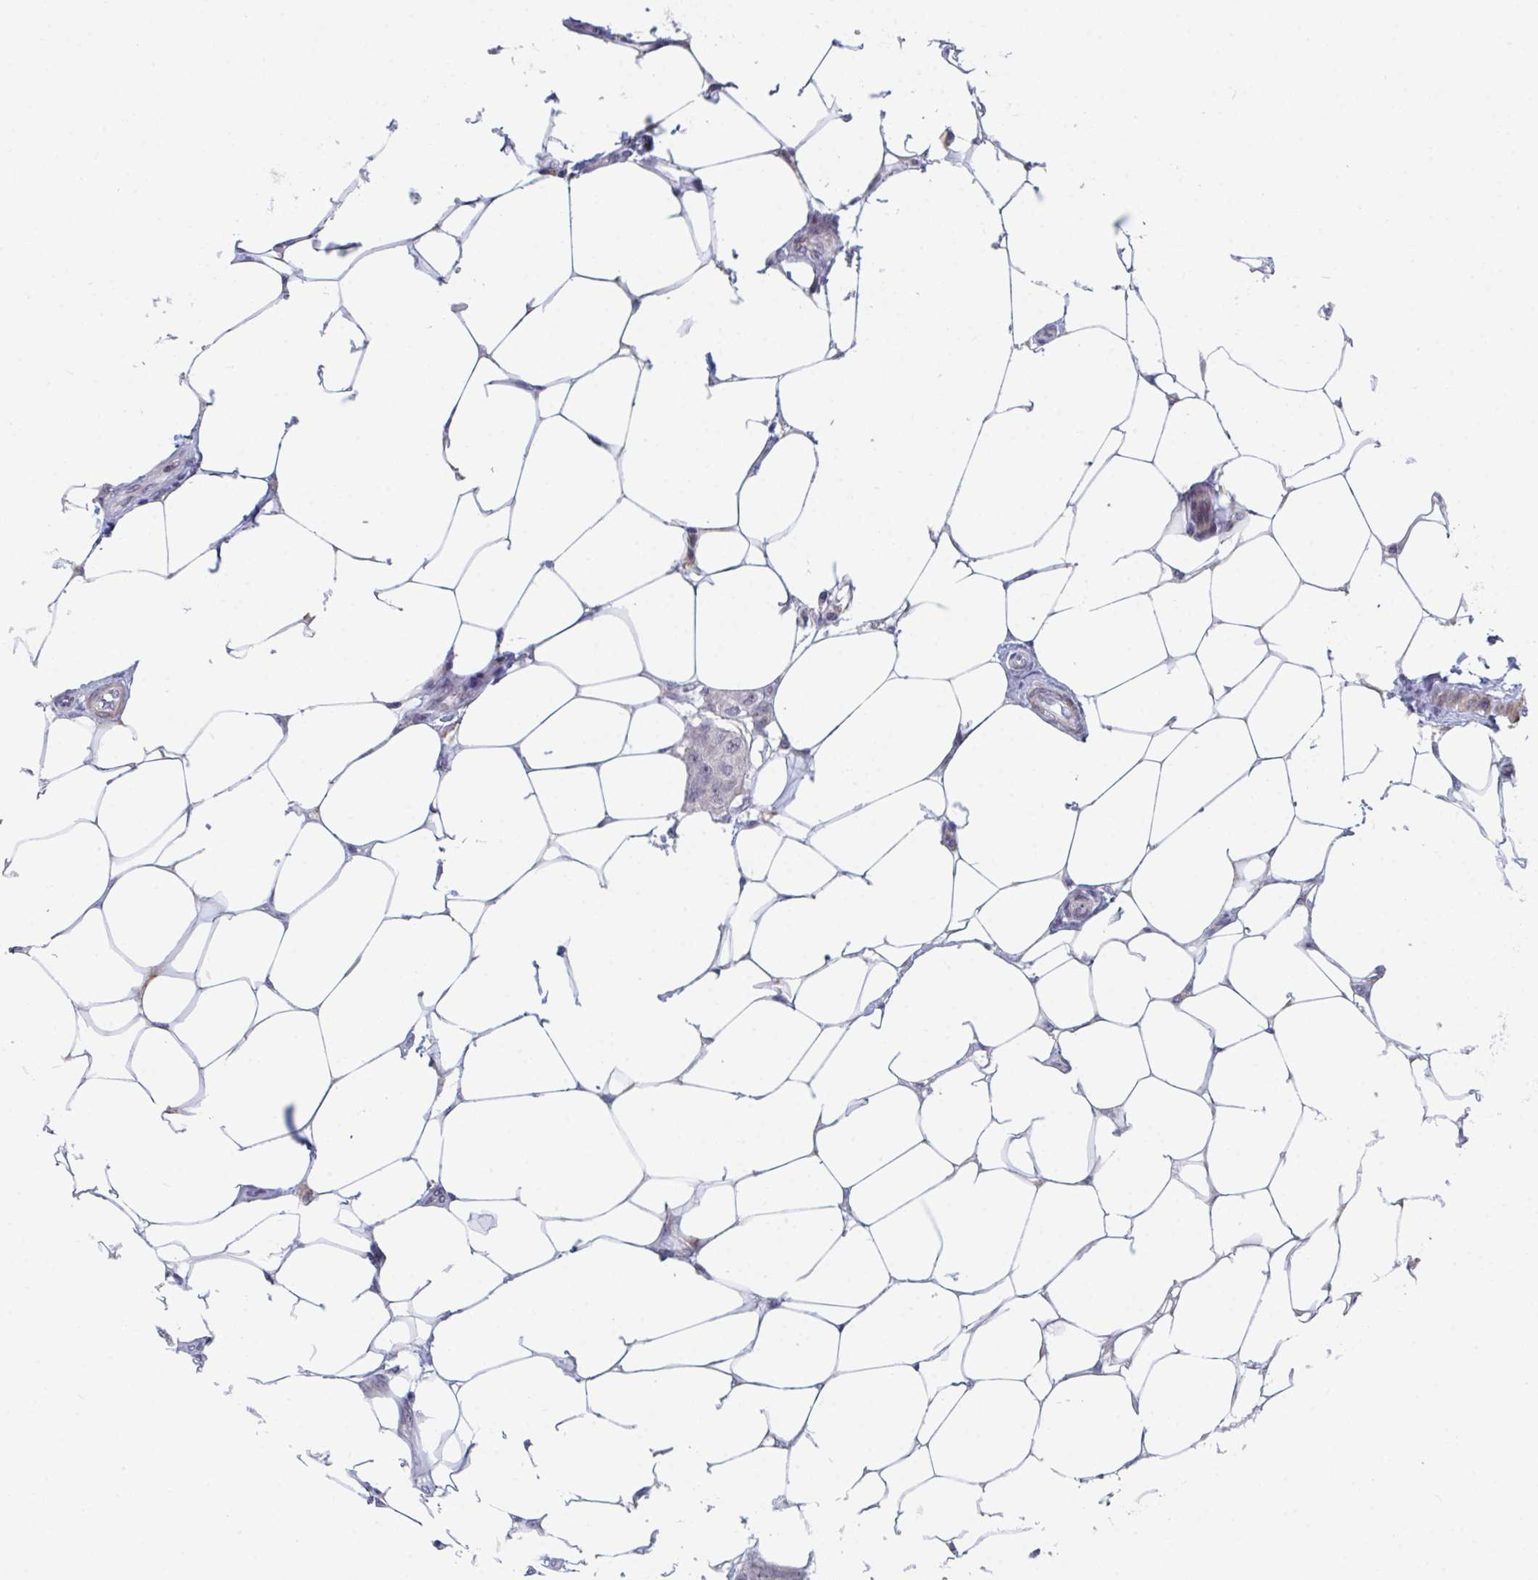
{"staining": {"intensity": "weak", "quantity": ">75%", "location": "nuclear"}, "tissue": "breast cancer", "cell_type": "Tumor cells", "image_type": "cancer", "snomed": [{"axis": "morphology", "description": "Duct carcinoma"}, {"axis": "topography", "description": "Breast"}, {"axis": "topography", "description": "Lymph node"}], "caption": "Breast cancer was stained to show a protein in brown. There is low levels of weak nuclear expression in about >75% of tumor cells. Ihc stains the protein in brown and the nuclei are stained blue.", "gene": "CENPT", "patient": {"sex": "female", "age": 80}}